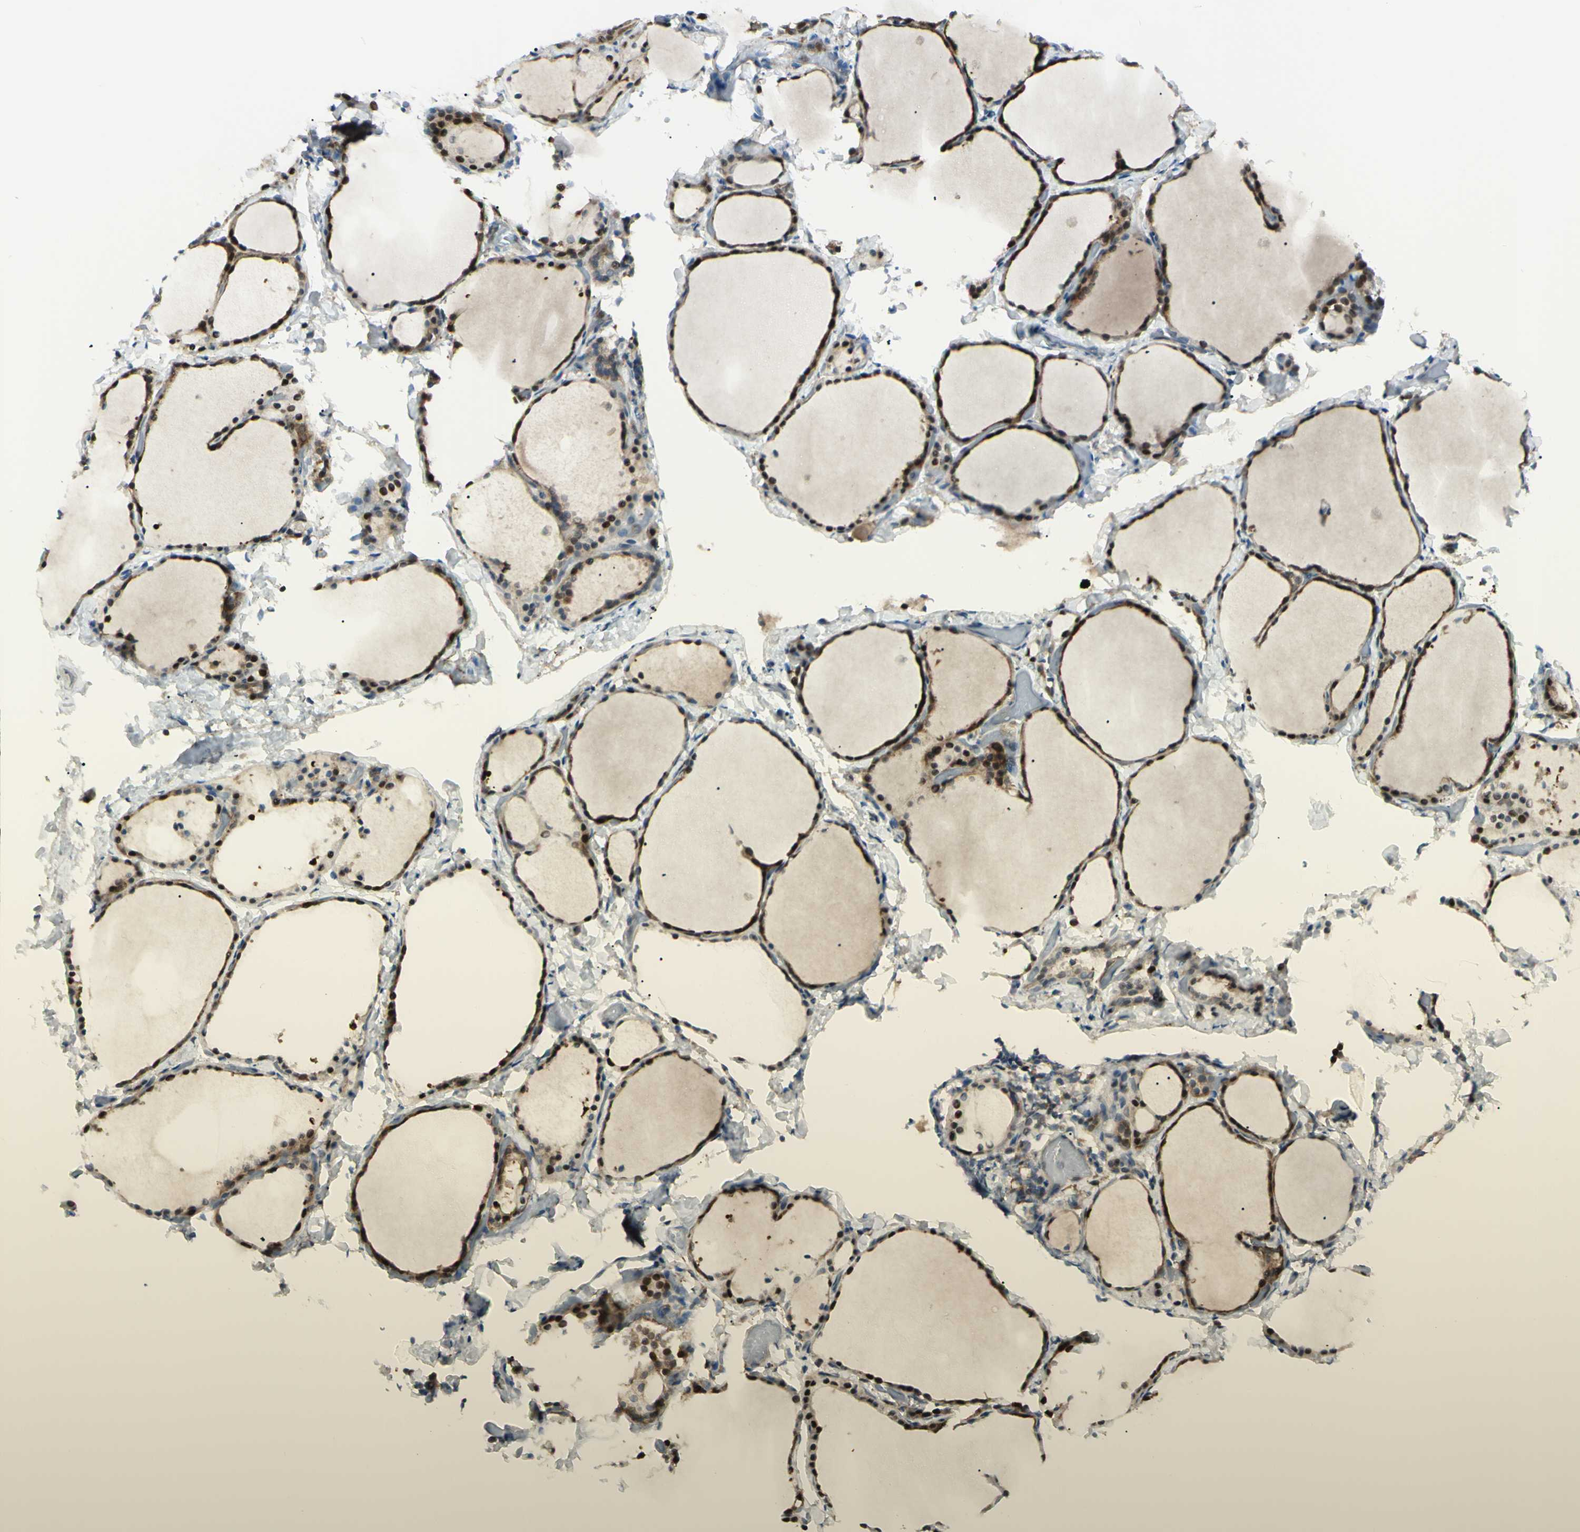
{"staining": {"intensity": "strong", "quantity": ">75%", "location": "cytoplasmic/membranous,nuclear"}, "tissue": "thyroid gland", "cell_type": "Glandular cells", "image_type": "normal", "snomed": [{"axis": "morphology", "description": "Normal tissue, NOS"}, {"axis": "morphology", "description": "Papillary adenocarcinoma, NOS"}, {"axis": "topography", "description": "Thyroid gland"}], "caption": "Unremarkable thyroid gland reveals strong cytoplasmic/membranous,nuclear staining in about >75% of glandular cells, visualized by immunohistochemistry. (IHC, brightfield microscopy, high magnification).", "gene": "C1orf159", "patient": {"sex": "female", "age": 30}}